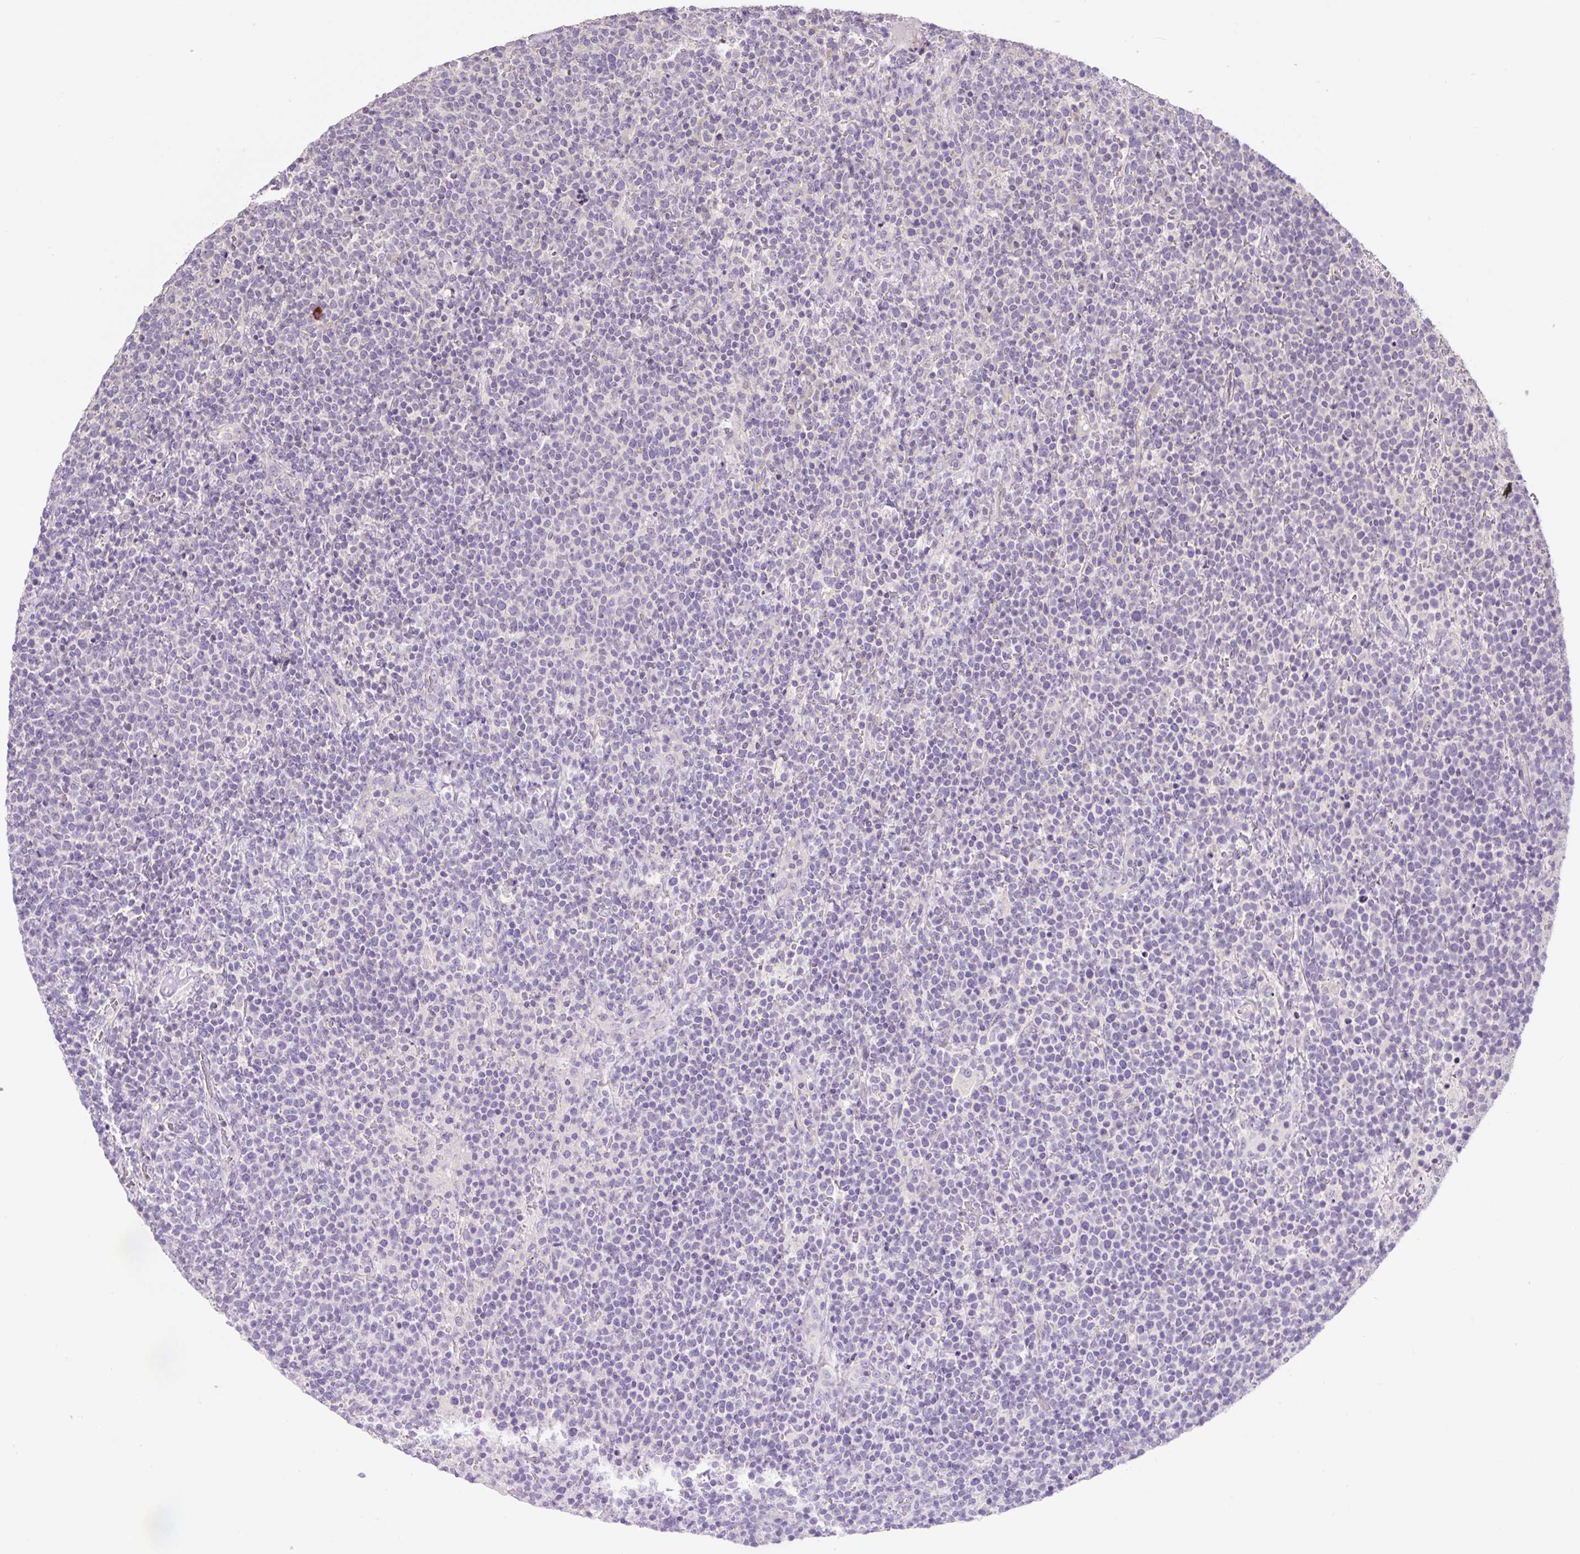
{"staining": {"intensity": "negative", "quantity": "none", "location": "none"}, "tissue": "lymphoma", "cell_type": "Tumor cells", "image_type": "cancer", "snomed": [{"axis": "morphology", "description": "Malignant lymphoma, non-Hodgkin's type, High grade"}, {"axis": "topography", "description": "Lymph node"}], "caption": "DAB immunohistochemical staining of human lymphoma exhibits no significant positivity in tumor cells.", "gene": "UBL3", "patient": {"sex": "male", "age": 61}}